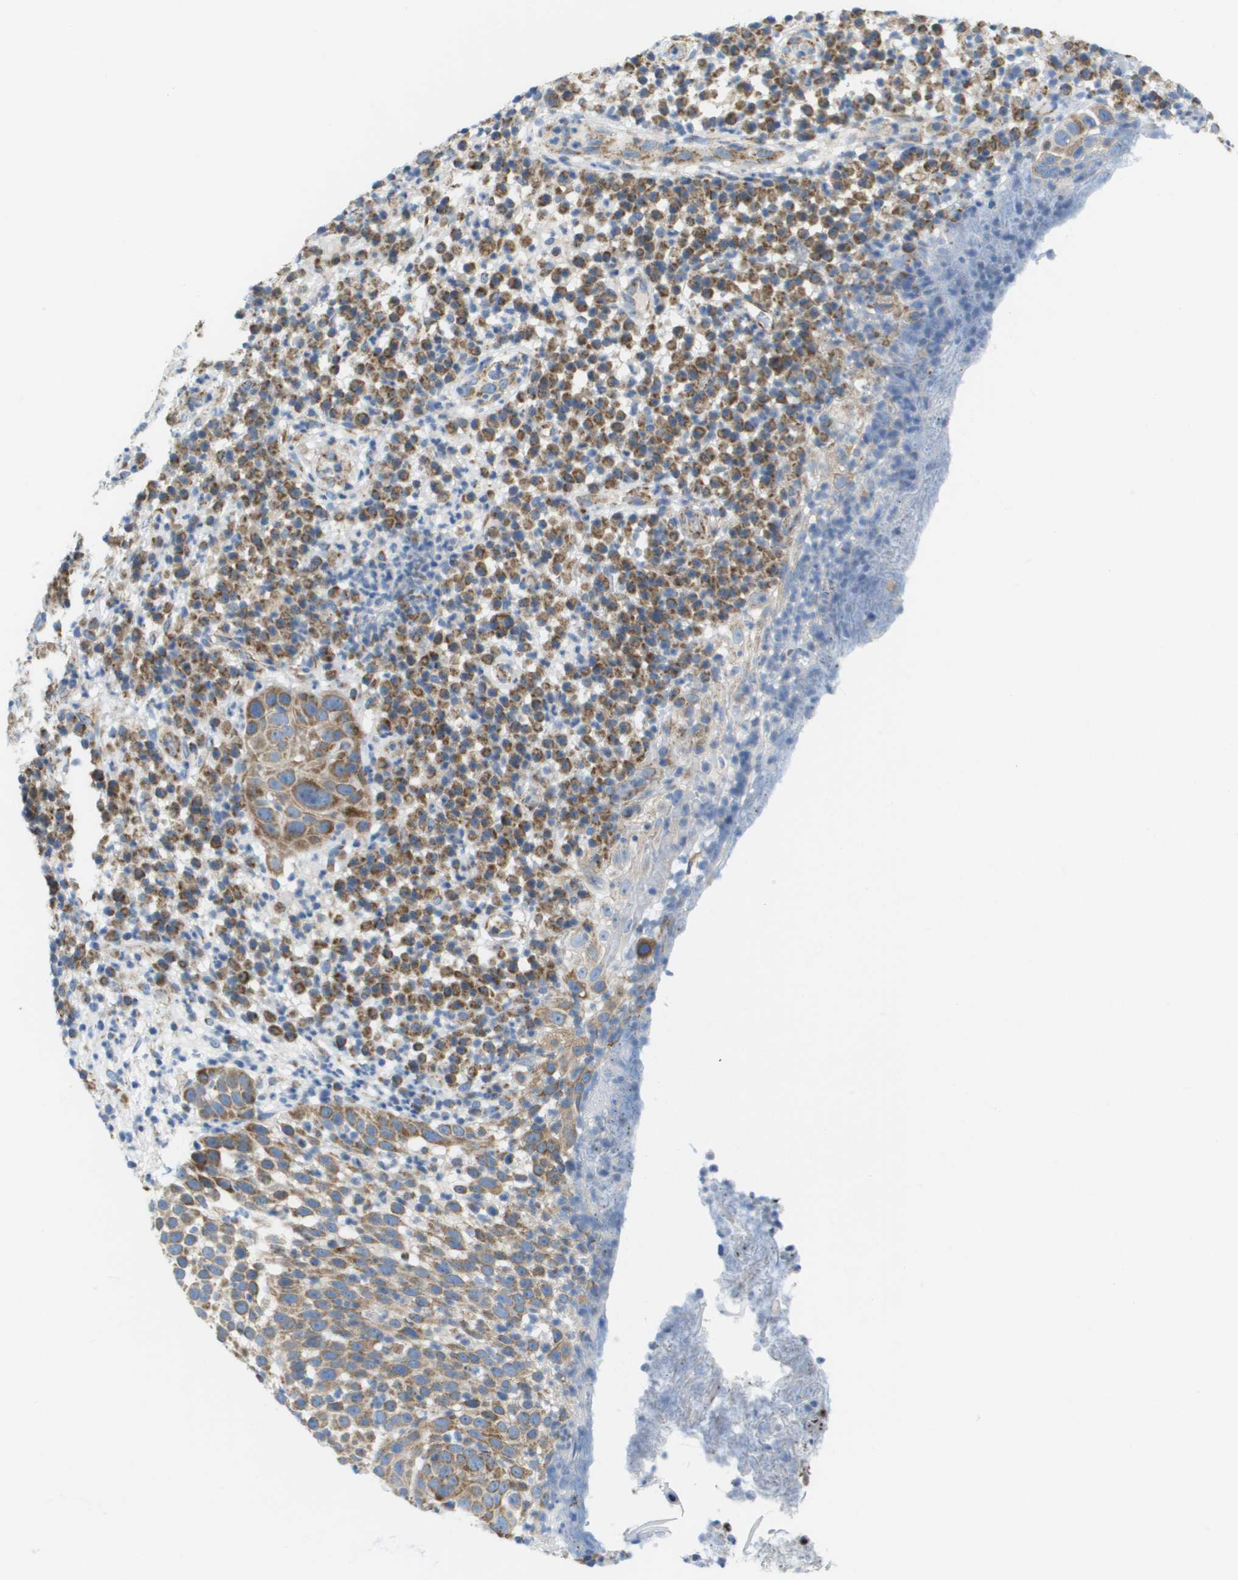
{"staining": {"intensity": "moderate", "quantity": ">75%", "location": "cytoplasmic/membranous"}, "tissue": "skin cancer", "cell_type": "Tumor cells", "image_type": "cancer", "snomed": [{"axis": "morphology", "description": "Squamous cell carcinoma in situ, NOS"}, {"axis": "morphology", "description": "Squamous cell carcinoma, NOS"}, {"axis": "topography", "description": "Skin"}], "caption": "This image reveals IHC staining of skin cancer, with medium moderate cytoplasmic/membranous staining in approximately >75% of tumor cells.", "gene": "FIS1", "patient": {"sex": "male", "age": 93}}